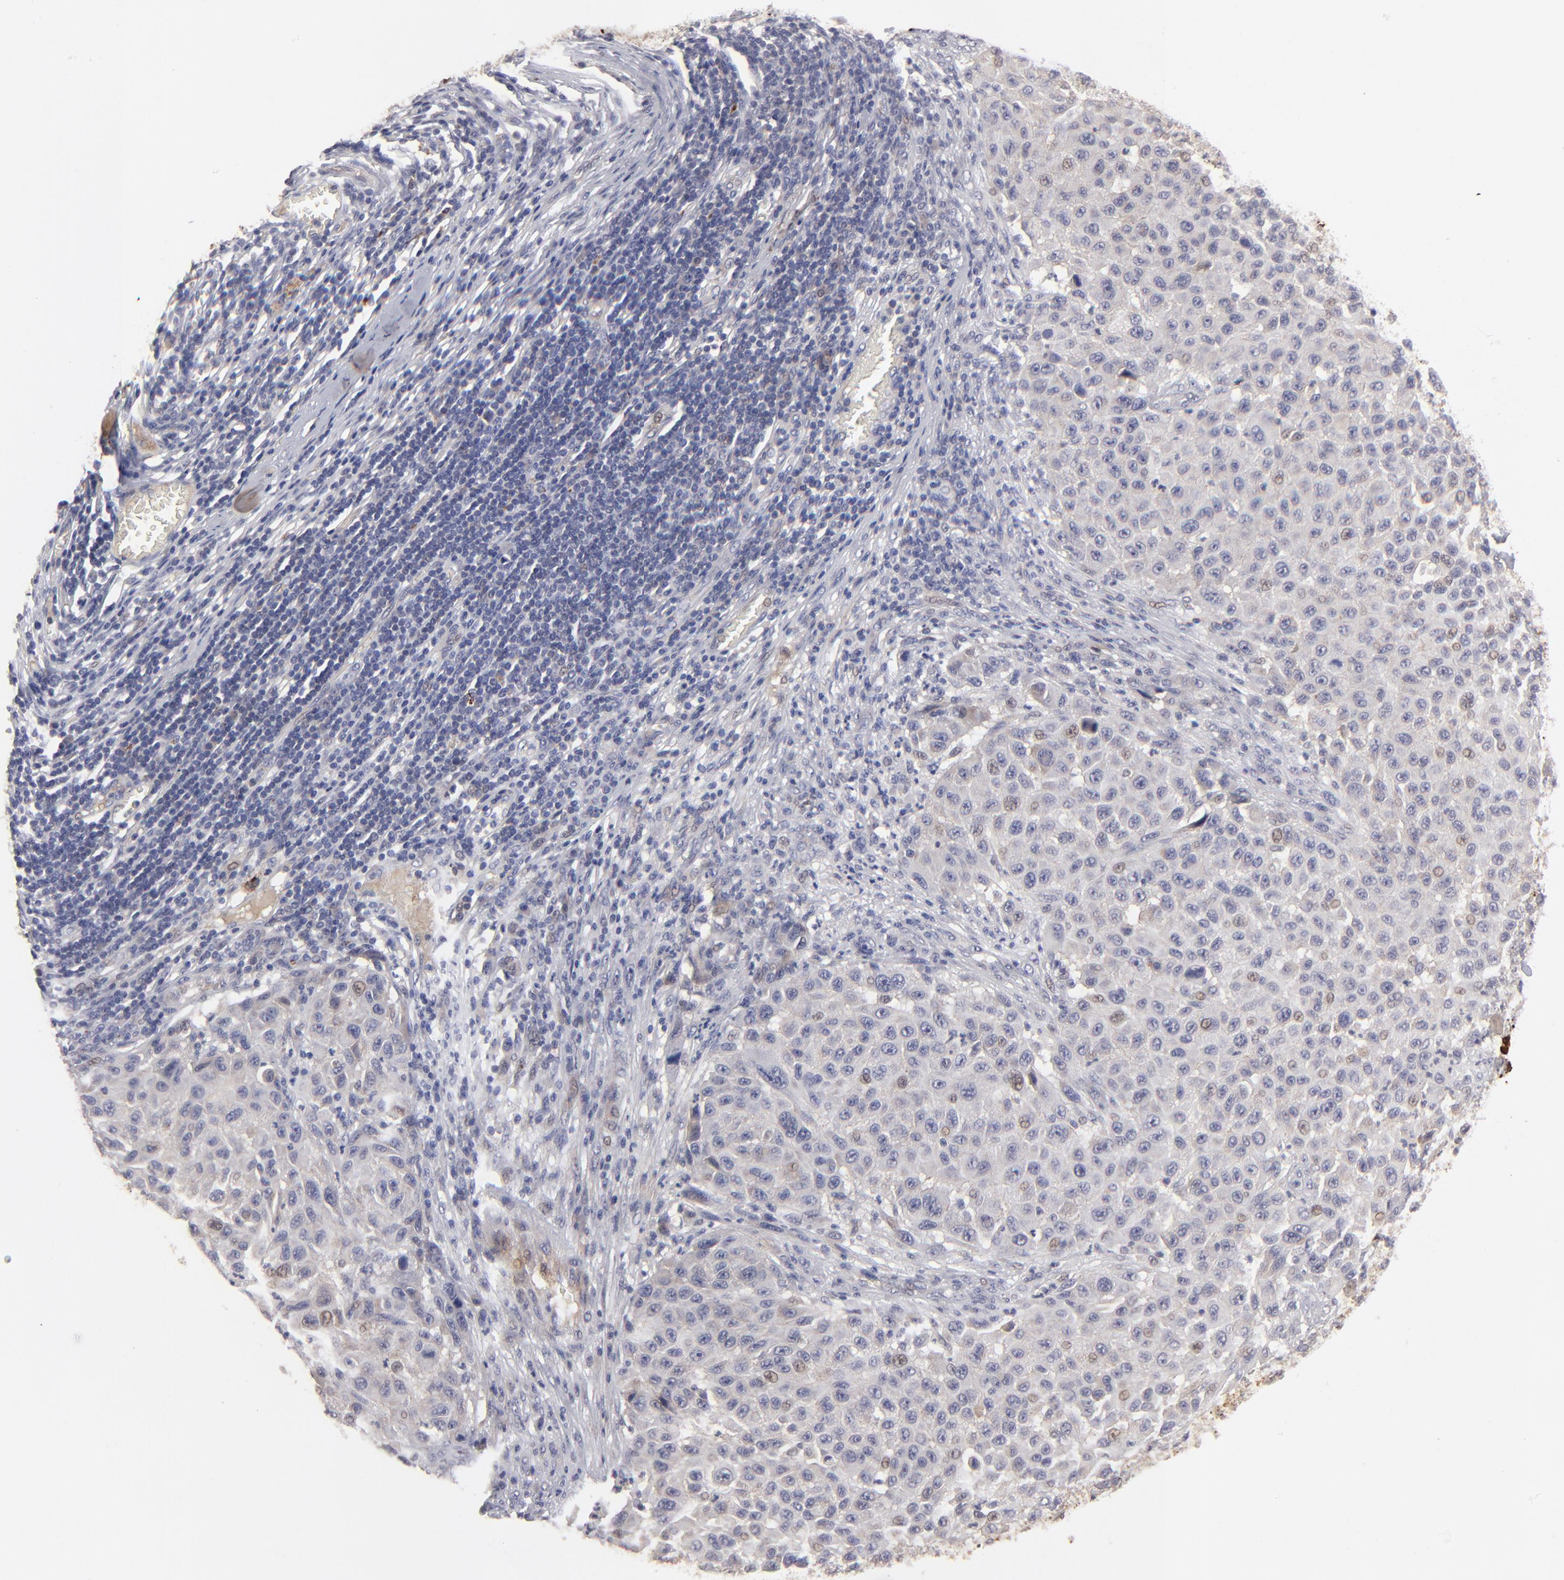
{"staining": {"intensity": "weak", "quantity": "<25%", "location": "cytoplasmic/membranous,nuclear"}, "tissue": "melanoma", "cell_type": "Tumor cells", "image_type": "cancer", "snomed": [{"axis": "morphology", "description": "Malignant melanoma, Metastatic site"}, {"axis": "topography", "description": "Lymph node"}], "caption": "Immunohistochemical staining of human malignant melanoma (metastatic site) shows no significant expression in tumor cells.", "gene": "GPM6B", "patient": {"sex": "male", "age": 61}}